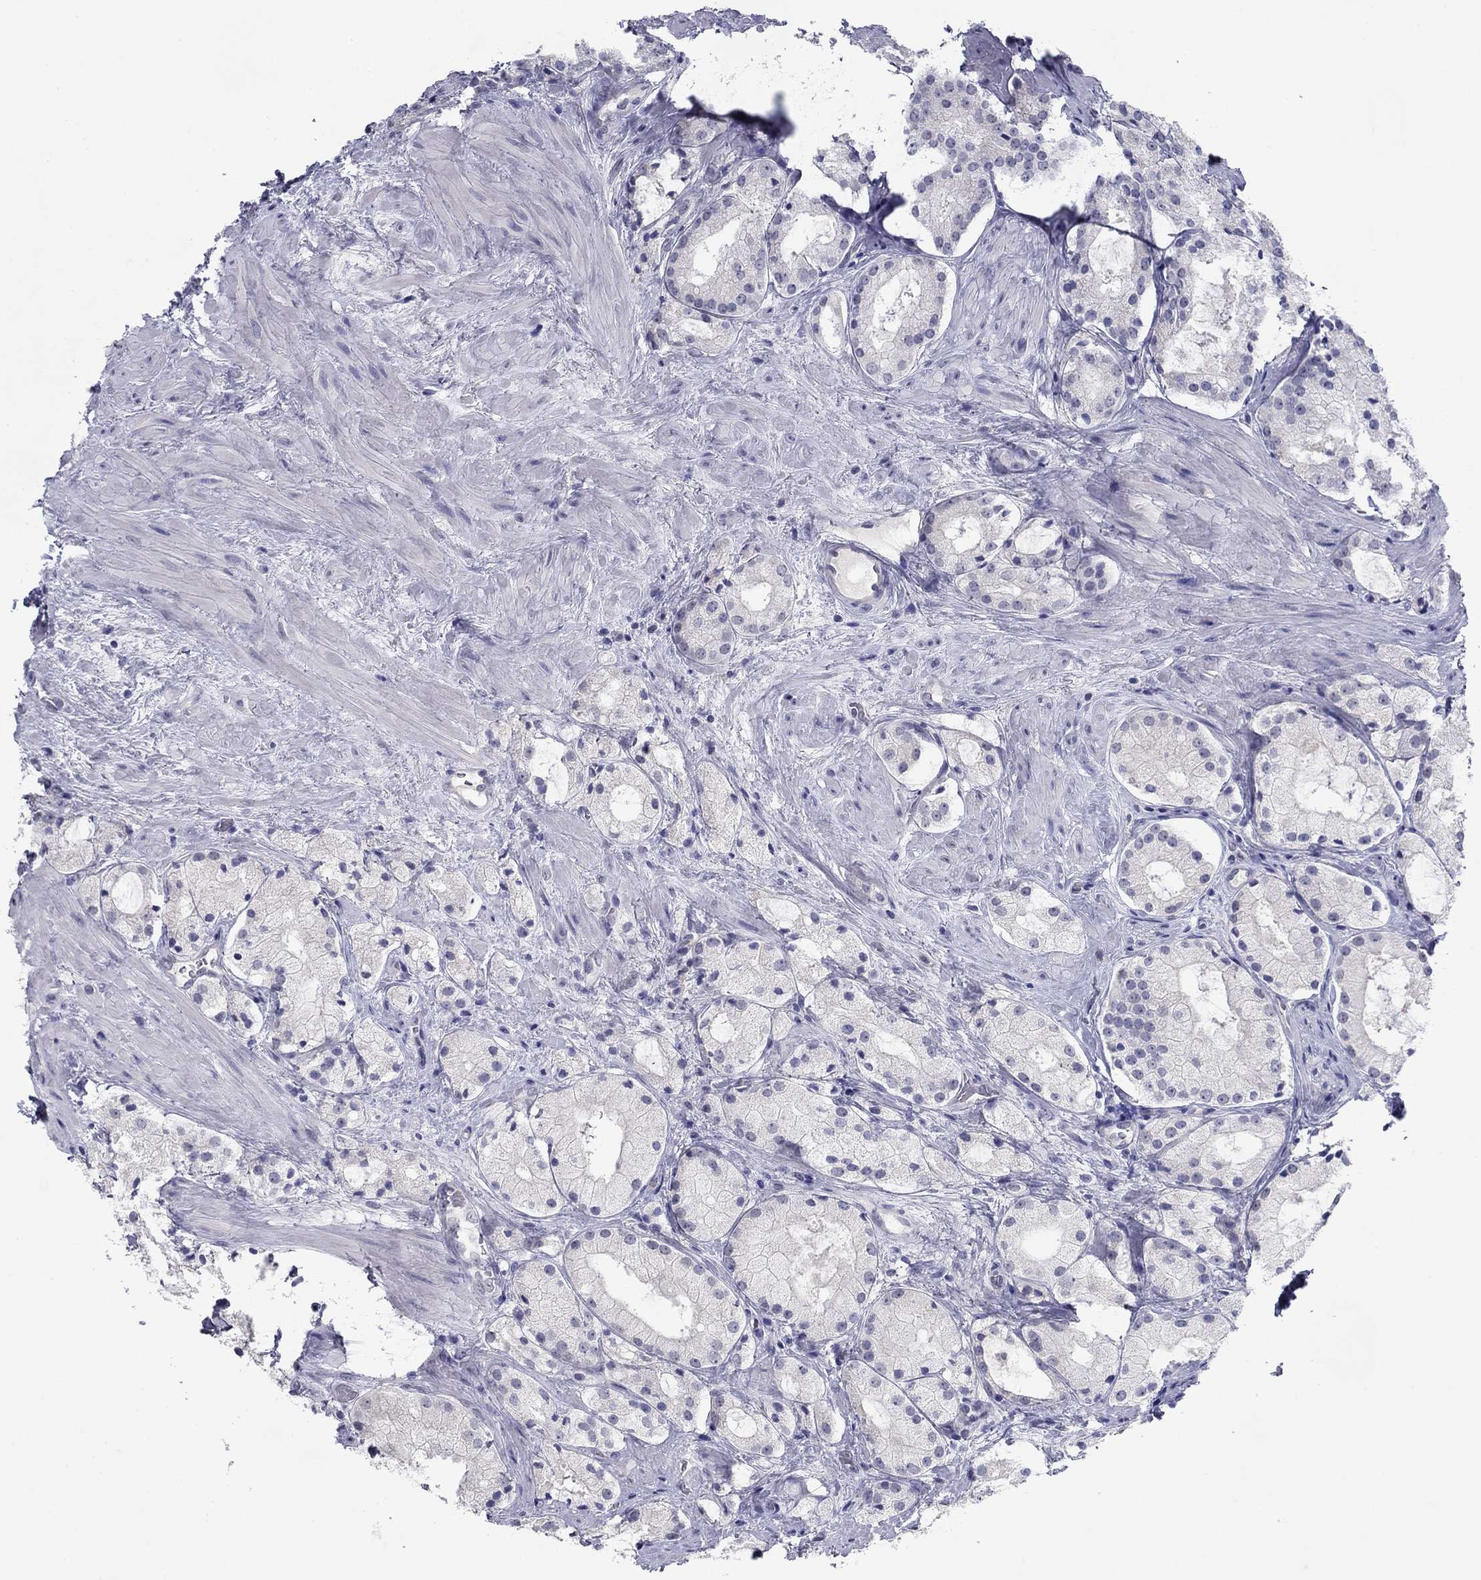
{"staining": {"intensity": "negative", "quantity": "none", "location": "none"}, "tissue": "prostate cancer", "cell_type": "Tumor cells", "image_type": "cancer", "snomed": [{"axis": "morphology", "description": "Adenocarcinoma, NOS"}, {"axis": "morphology", "description": "Adenocarcinoma, High grade"}, {"axis": "topography", "description": "Prostate"}], "caption": "IHC image of neoplastic tissue: human adenocarcinoma (high-grade) (prostate) stained with DAB demonstrates no significant protein expression in tumor cells.", "gene": "PLS1", "patient": {"sex": "male", "age": 64}}